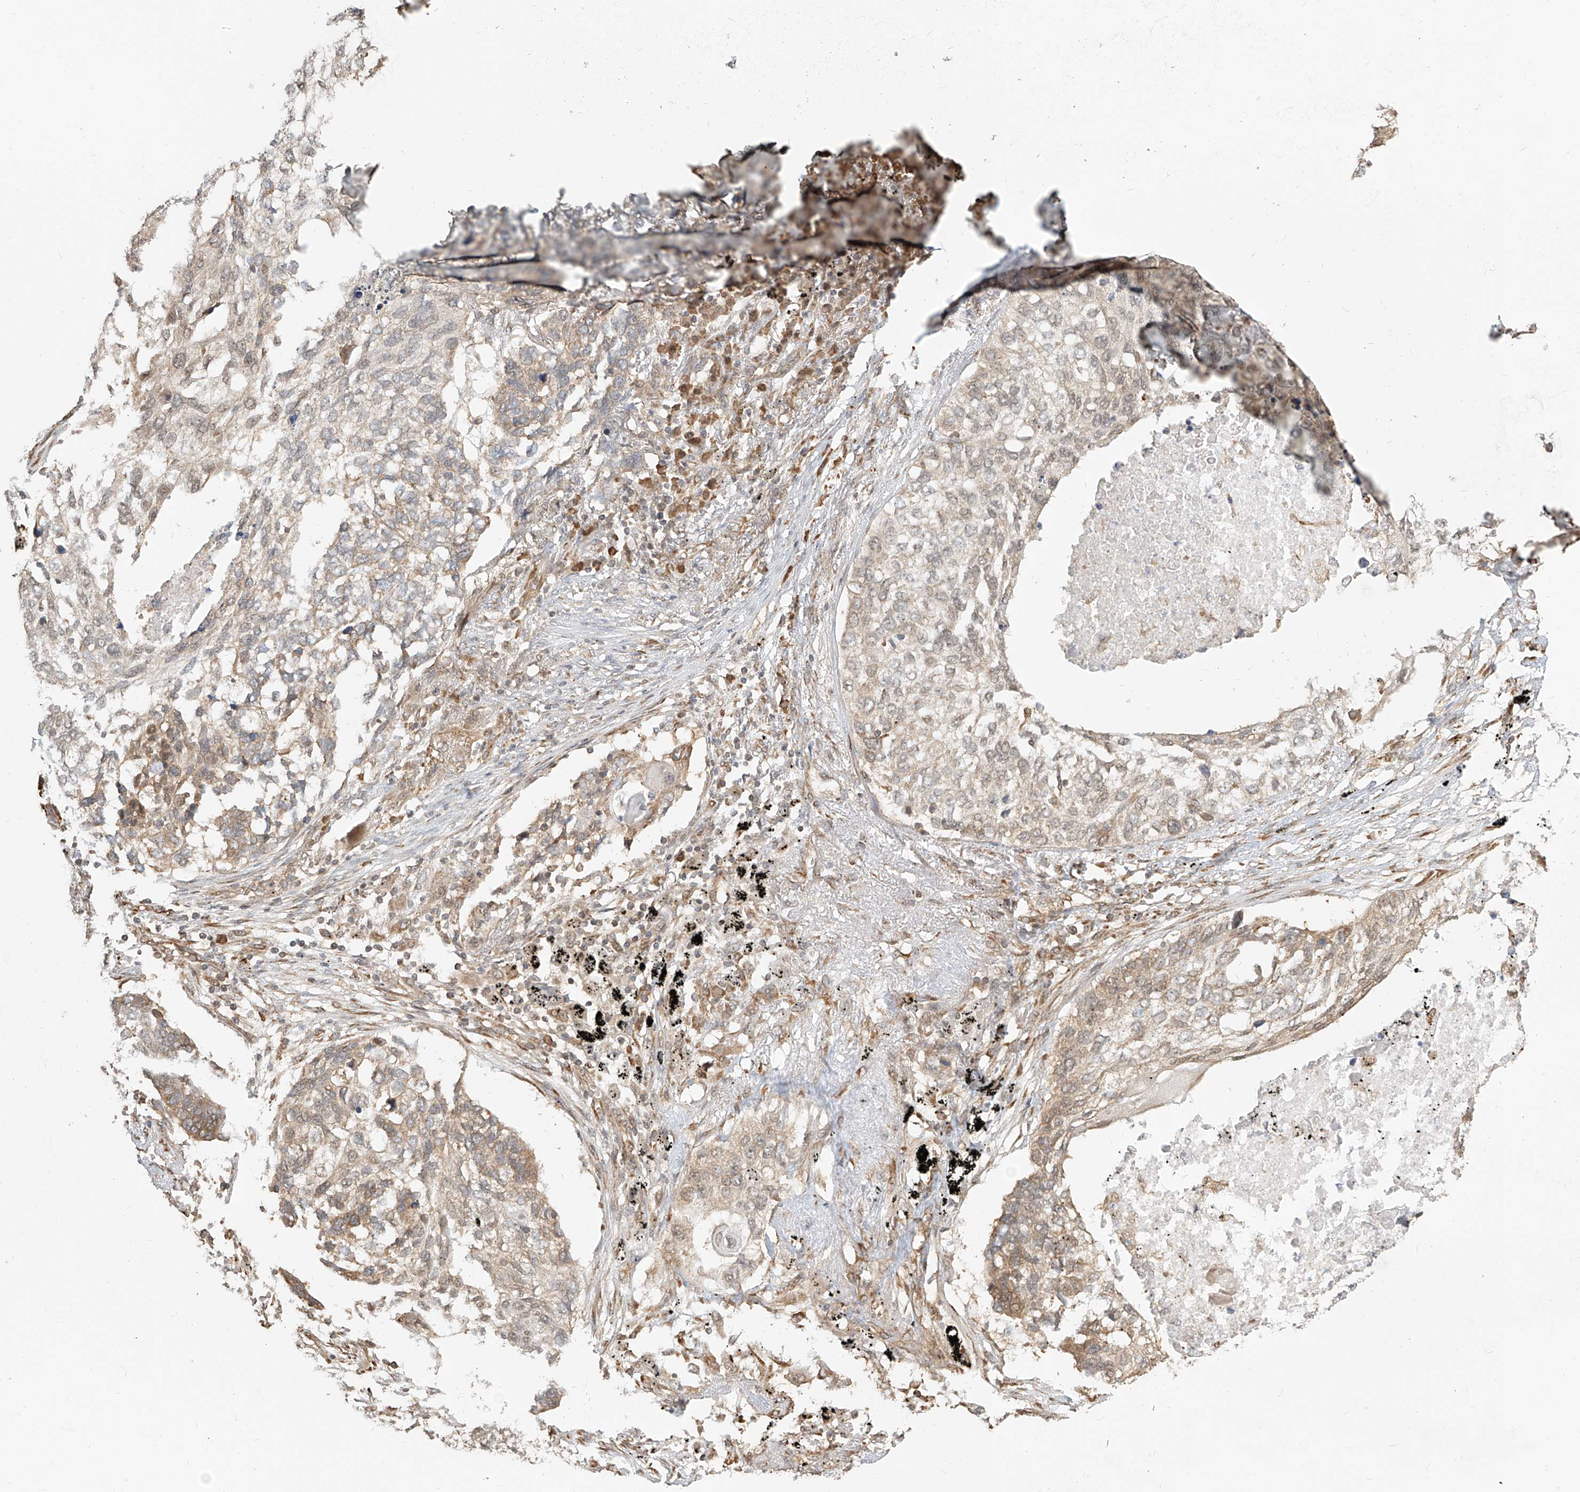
{"staining": {"intensity": "weak", "quantity": "25%-75%", "location": "cytoplasmic/membranous"}, "tissue": "lung cancer", "cell_type": "Tumor cells", "image_type": "cancer", "snomed": [{"axis": "morphology", "description": "Squamous cell carcinoma, NOS"}, {"axis": "topography", "description": "Lung"}], "caption": "Approximately 25%-75% of tumor cells in human squamous cell carcinoma (lung) show weak cytoplasmic/membranous protein staining as visualized by brown immunohistochemical staining.", "gene": "UBE2K", "patient": {"sex": "female", "age": 63}}